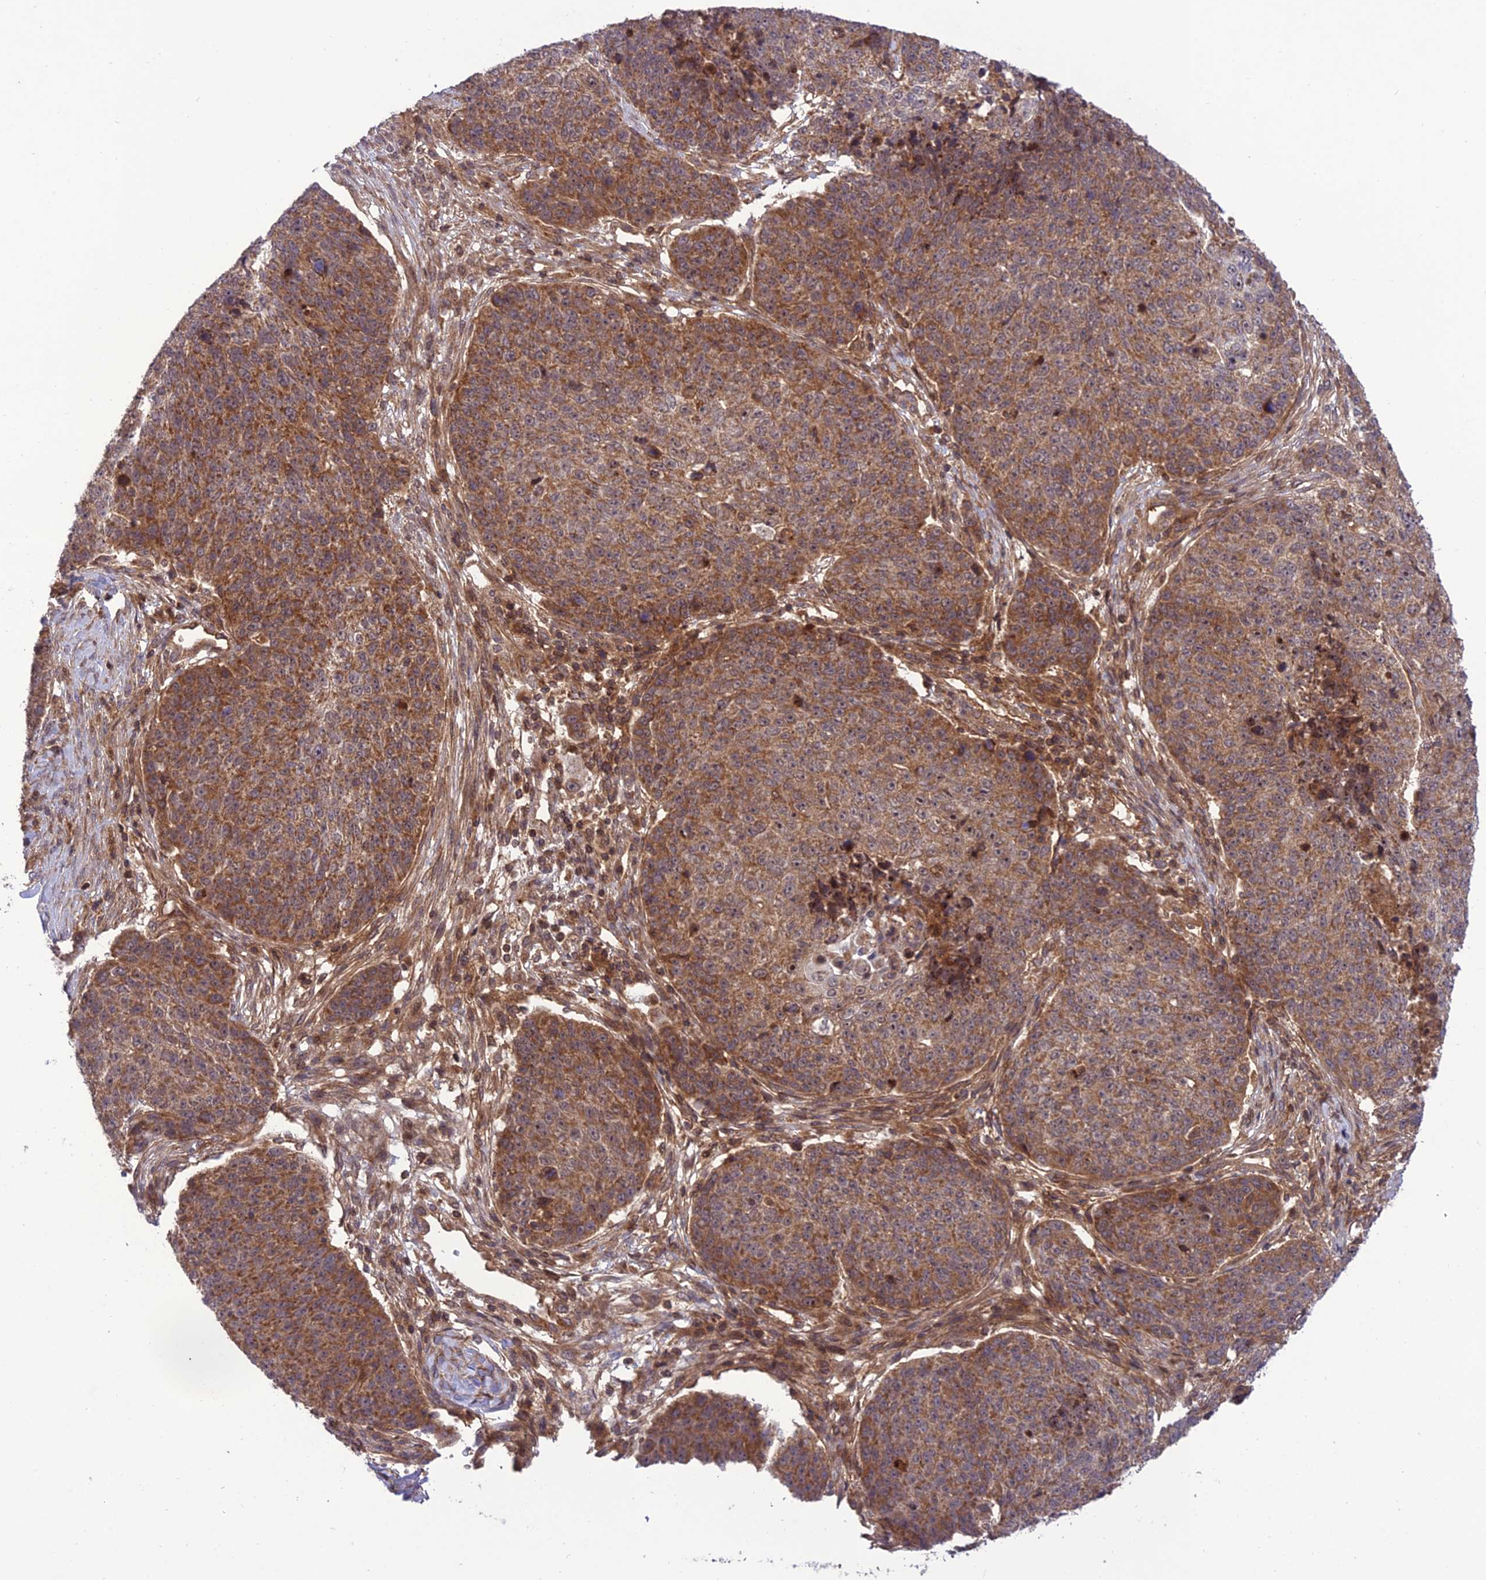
{"staining": {"intensity": "moderate", "quantity": ">75%", "location": "cytoplasmic/membranous"}, "tissue": "lung cancer", "cell_type": "Tumor cells", "image_type": "cancer", "snomed": [{"axis": "morphology", "description": "Normal tissue, NOS"}, {"axis": "morphology", "description": "Squamous cell carcinoma, NOS"}, {"axis": "topography", "description": "Lymph node"}, {"axis": "topography", "description": "Lung"}], "caption": "Moderate cytoplasmic/membranous protein positivity is seen in approximately >75% of tumor cells in squamous cell carcinoma (lung).", "gene": "NDUFC1", "patient": {"sex": "male", "age": 66}}